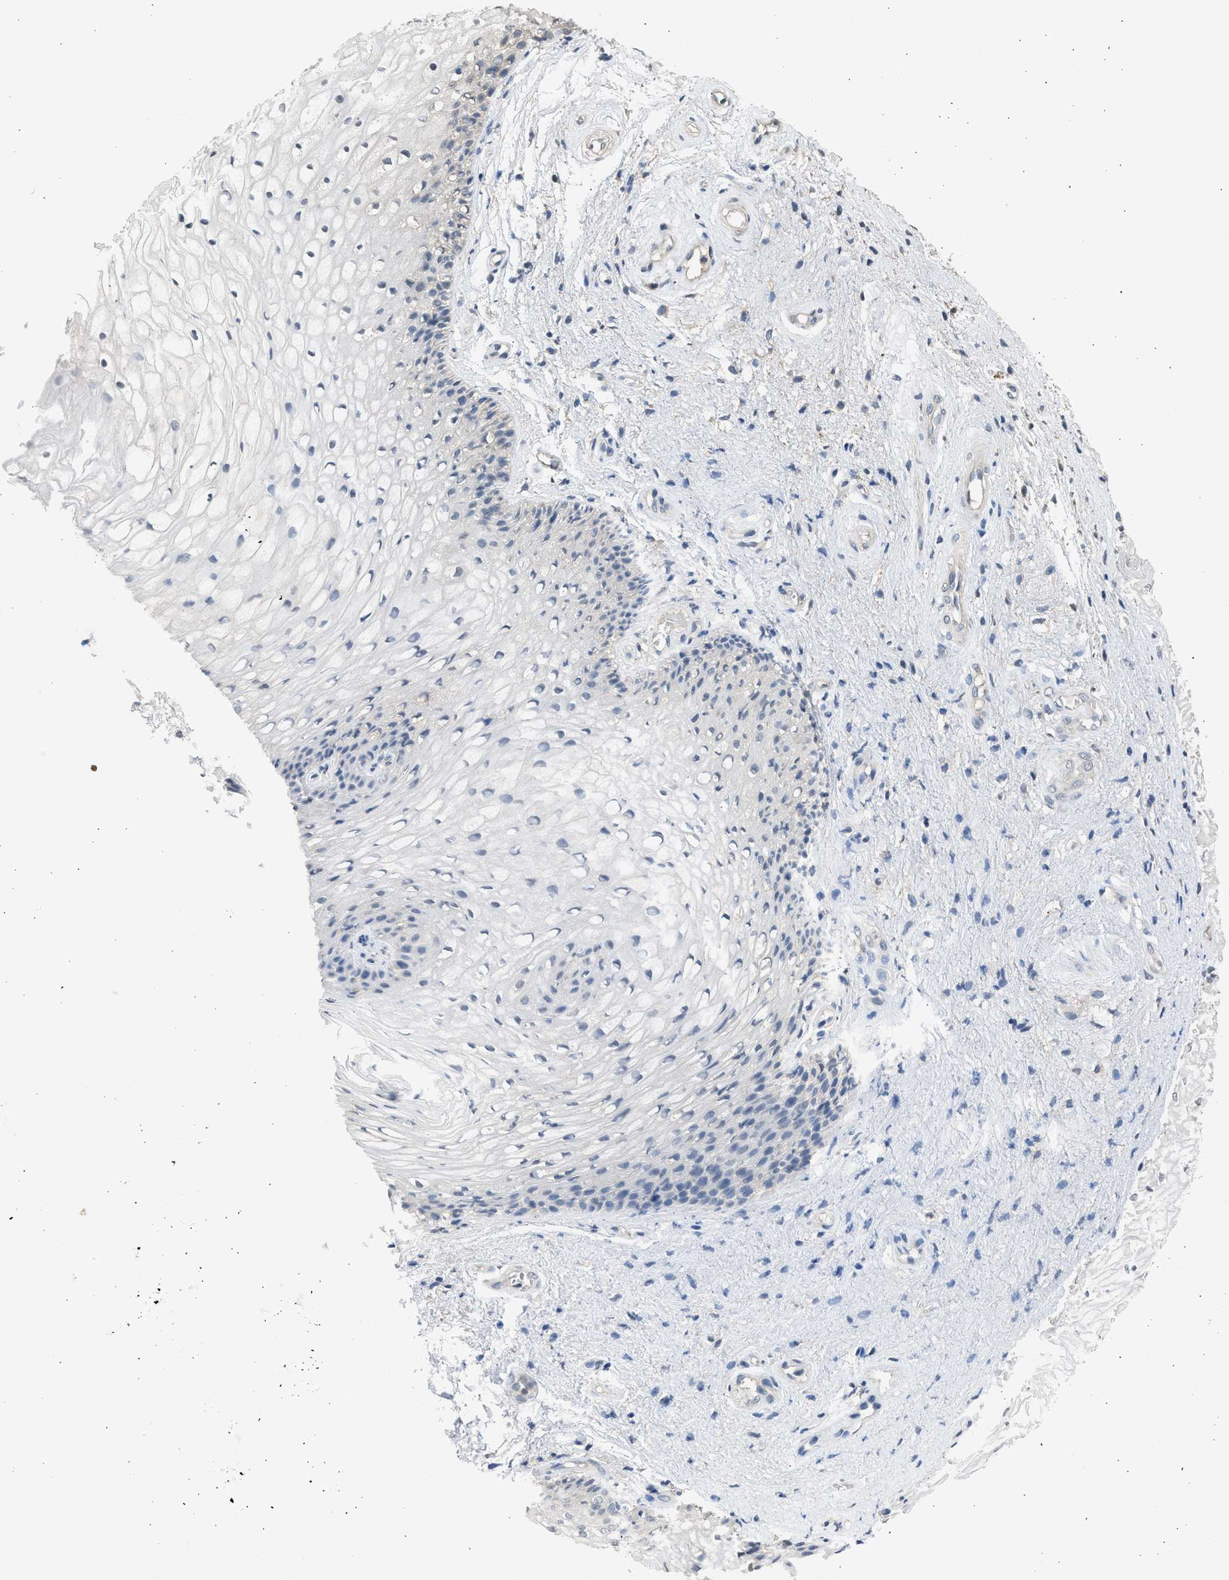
{"staining": {"intensity": "negative", "quantity": "none", "location": "none"}, "tissue": "vagina", "cell_type": "Squamous epithelial cells", "image_type": "normal", "snomed": [{"axis": "morphology", "description": "Normal tissue, NOS"}, {"axis": "topography", "description": "Vagina"}], "caption": "Immunohistochemistry of benign vagina exhibits no positivity in squamous epithelial cells. (Brightfield microscopy of DAB IHC at high magnification).", "gene": "SULT2A1", "patient": {"sex": "female", "age": 34}}